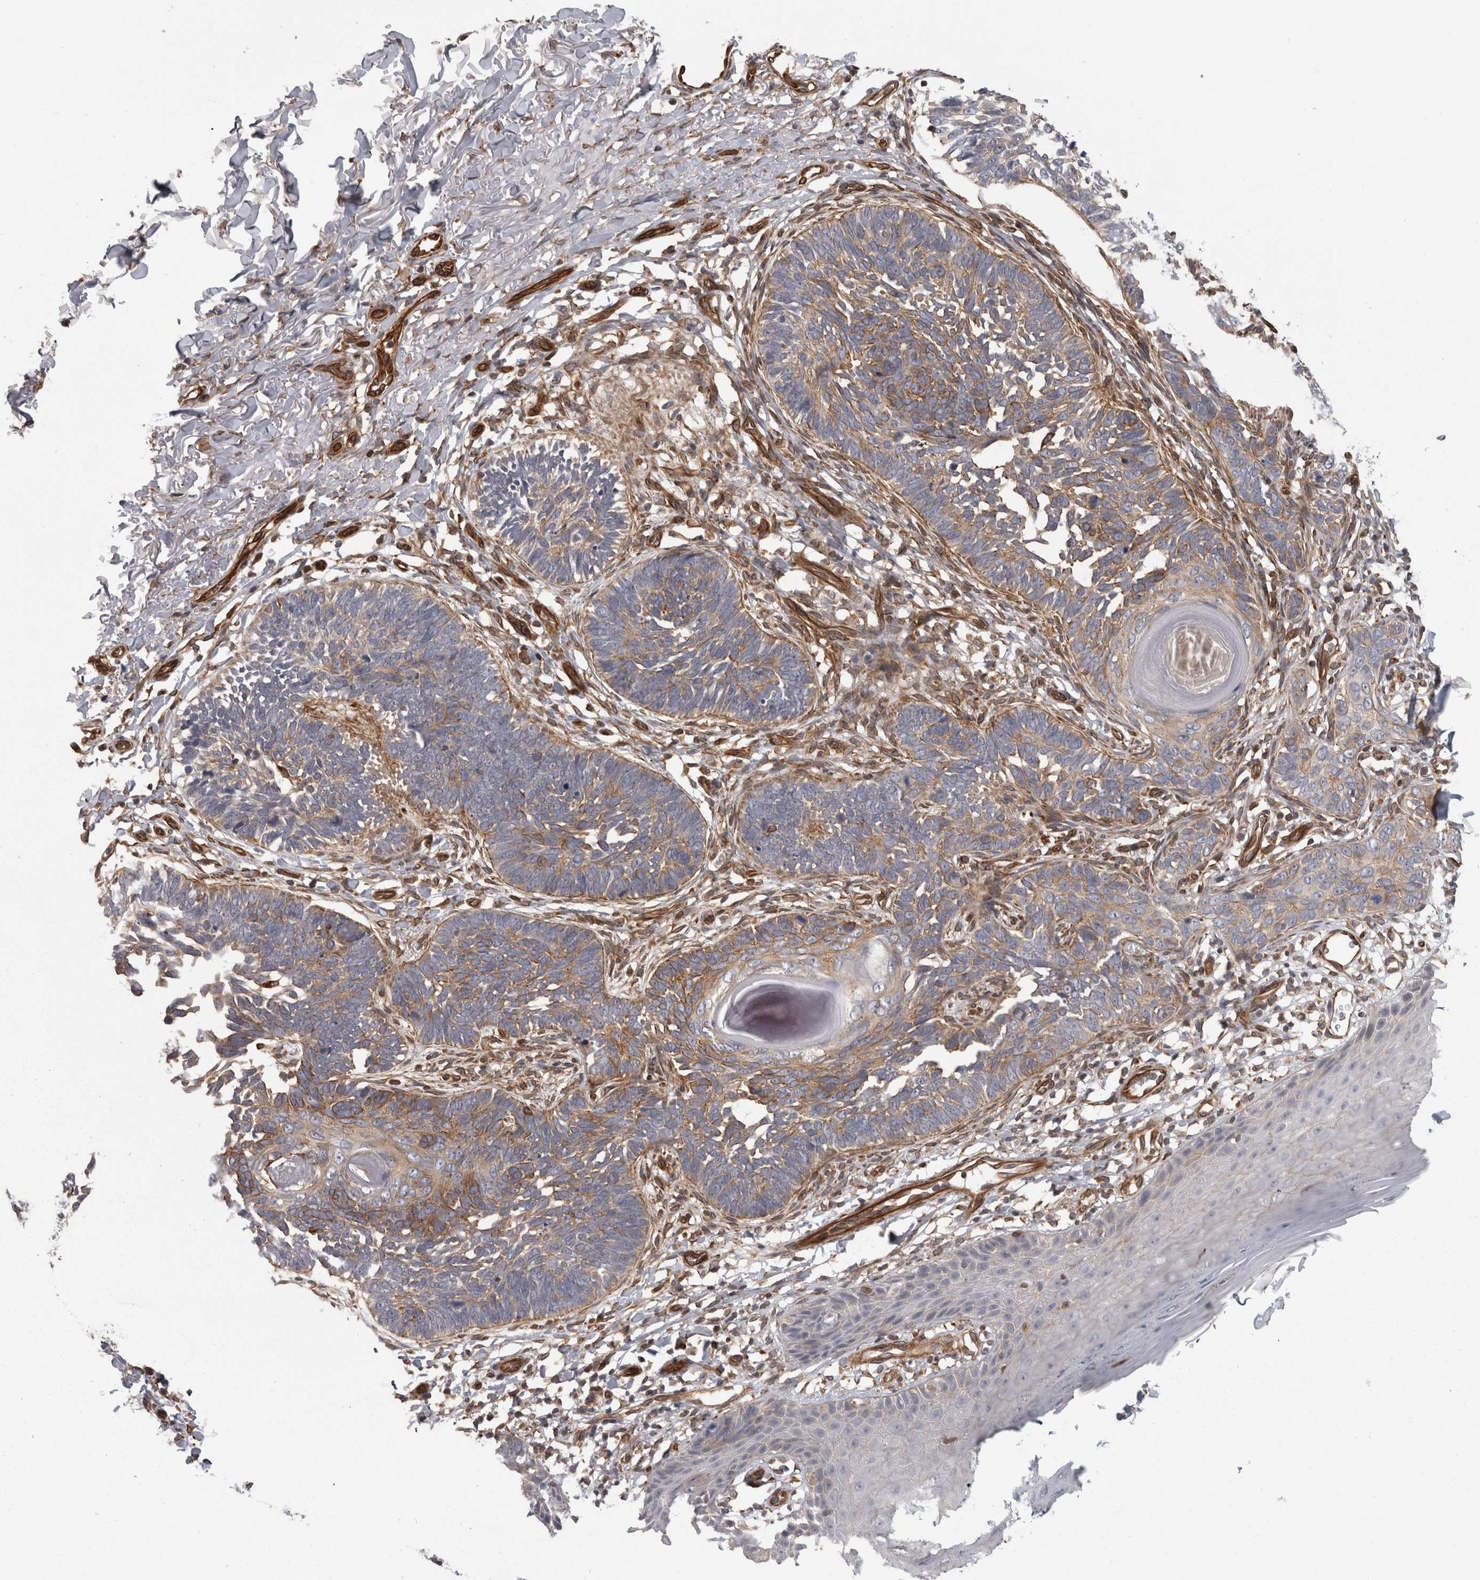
{"staining": {"intensity": "weak", "quantity": "<25%", "location": "cytoplasmic/membranous"}, "tissue": "skin cancer", "cell_type": "Tumor cells", "image_type": "cancer", "snomed": [{"axis": "morphology", "description": "Normal tissue, NOS"}, {"axis": "morphology", "description": "Basal cell carcinoma"}, {"axis": "topography", "description": "Skin"}], "caption": "This is an IHC micrograph of skin cancer. There is no expression in tumor cells.", "gene": "RMDN1", "patient": {"sex": "male", "age": 77}}